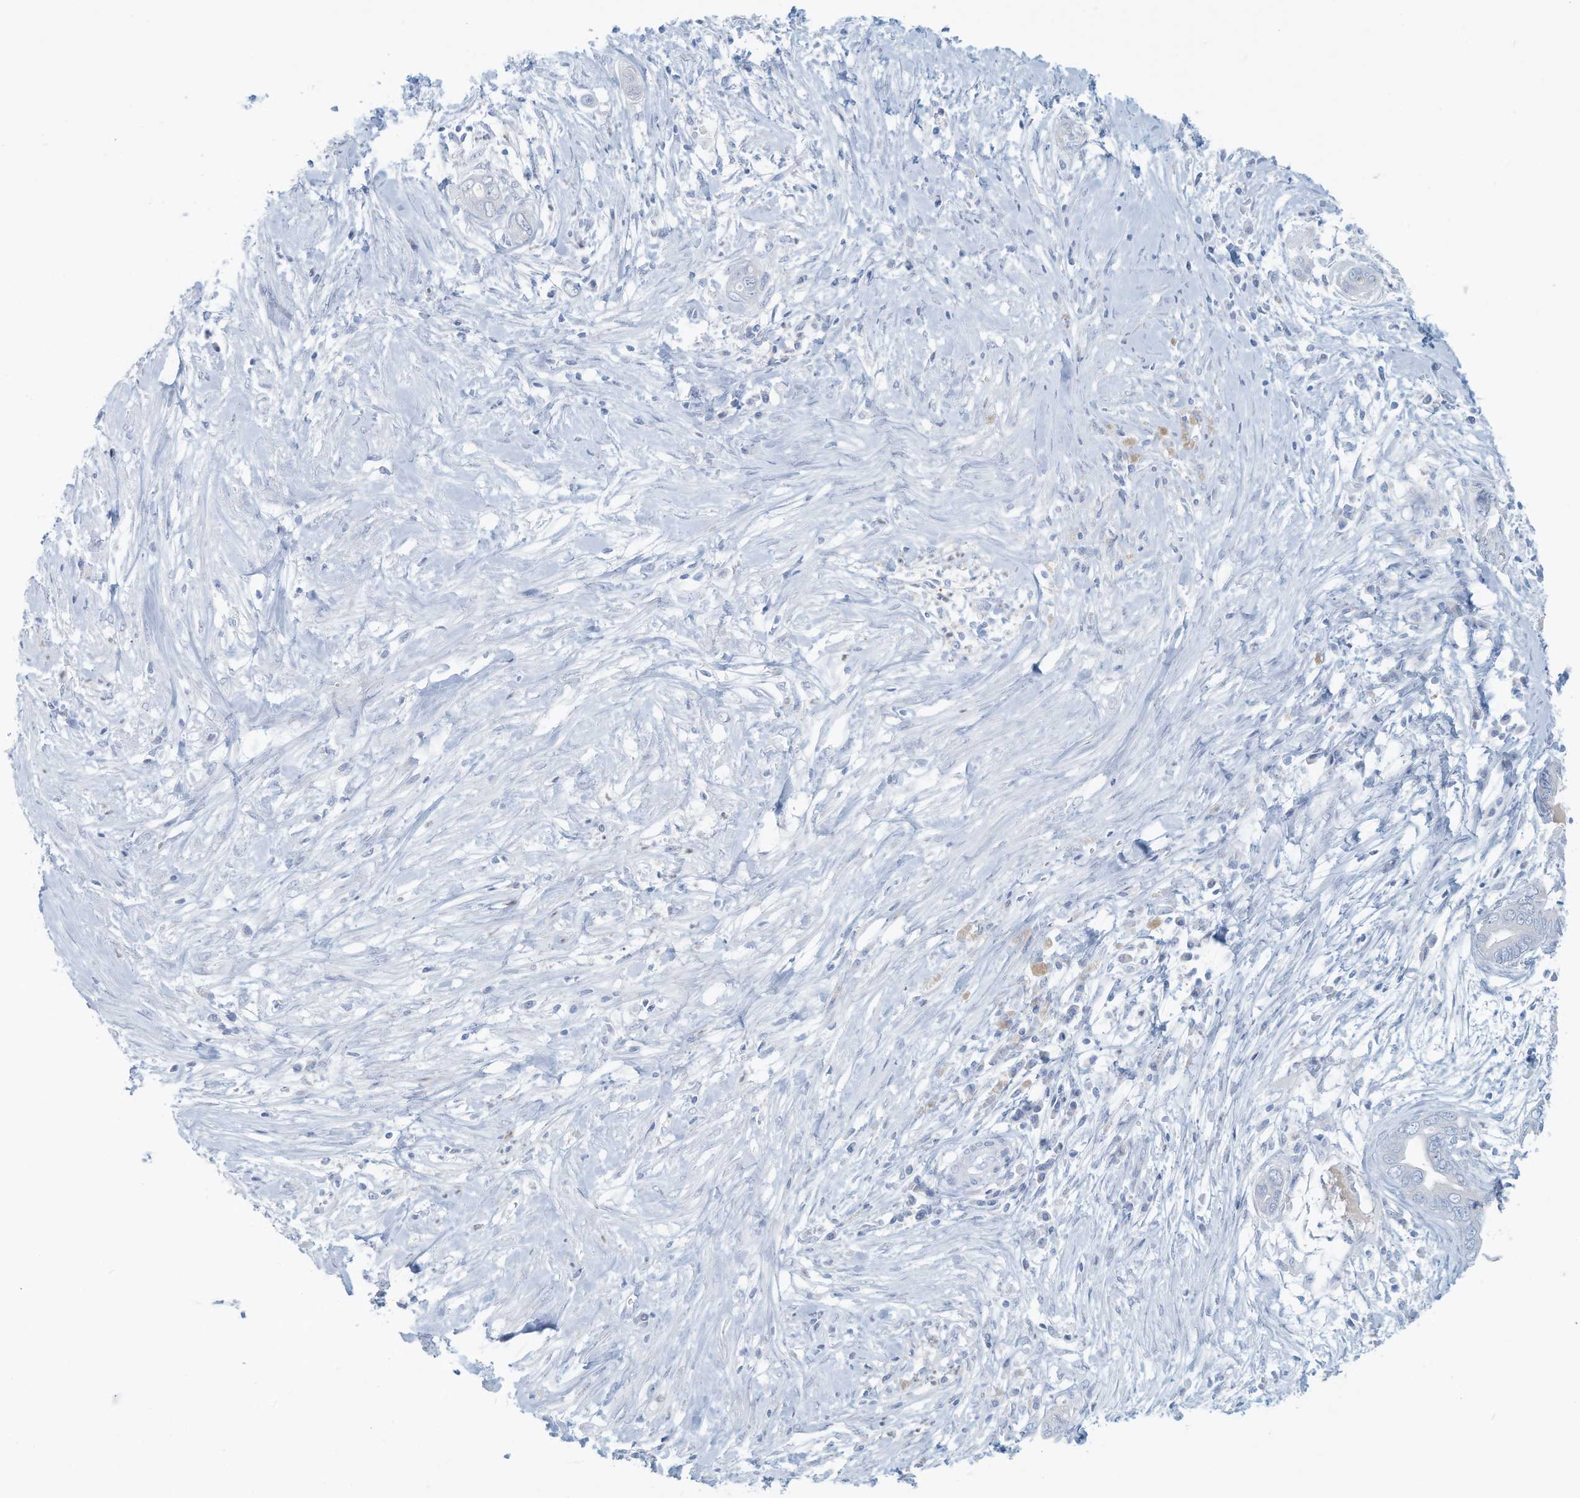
{"staining": {"intensity": "negative", "quantity": "none", "location": "none"}, "tissue": "pancreatic cancer", "cell_type": "Tumor cells", "image_type": "cancer", "snomed": [{"axis": "morphology", "description": "Adenocarcinoma, NOS"}, {"axis": "topography", "description": "Pancreas"}], "caption": "High magnification brightfield microscopy of pancreatic cancer (adenocarcinoma) stained with DAB (3,3'-diaminobenzidine) (brown) and counterstained with hematoxylin (blue): tumor cells show no significant expression. Nuclei are stained in blue.", "gene": "ERI2", "patient": {"sex": "male", "age": 75}}